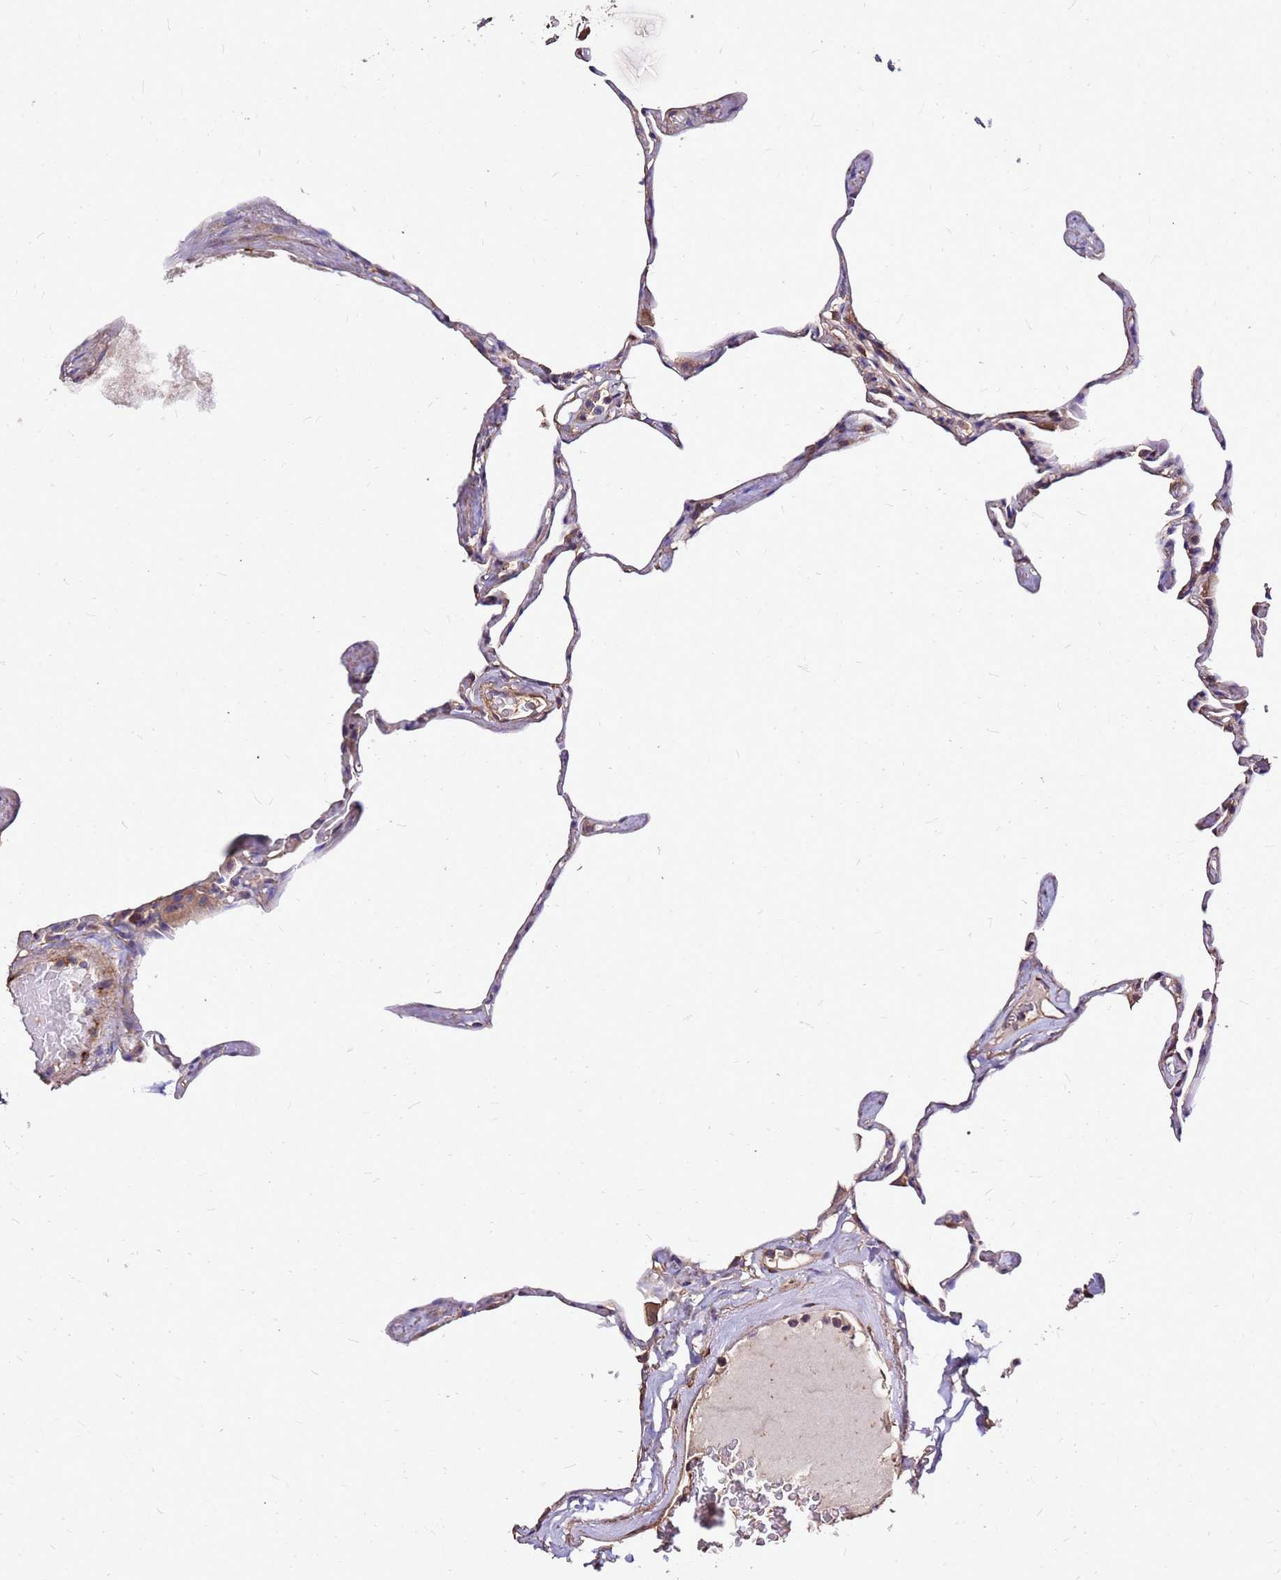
{"staining": {"intensity": "moderate", "quantity": "<25%", "location": "cytoplasmic/membranous"}, "tissue": "lung", "cell_type": "Alveolar cells", "image_type": "normal", "snomed": [{"axis": "morphology", "description": "Normal tissue, NOS"}, {"axis": "topography", "description": "Lung"}], "caption": "High-power microscopy captured an IHC histopathology image of benign lung, revealing moderate cytoplasmic/membranous expression in about <25% of alveolar cells.", "gene": "EXD3", "patient": {"sex": "male", "age": 65}}